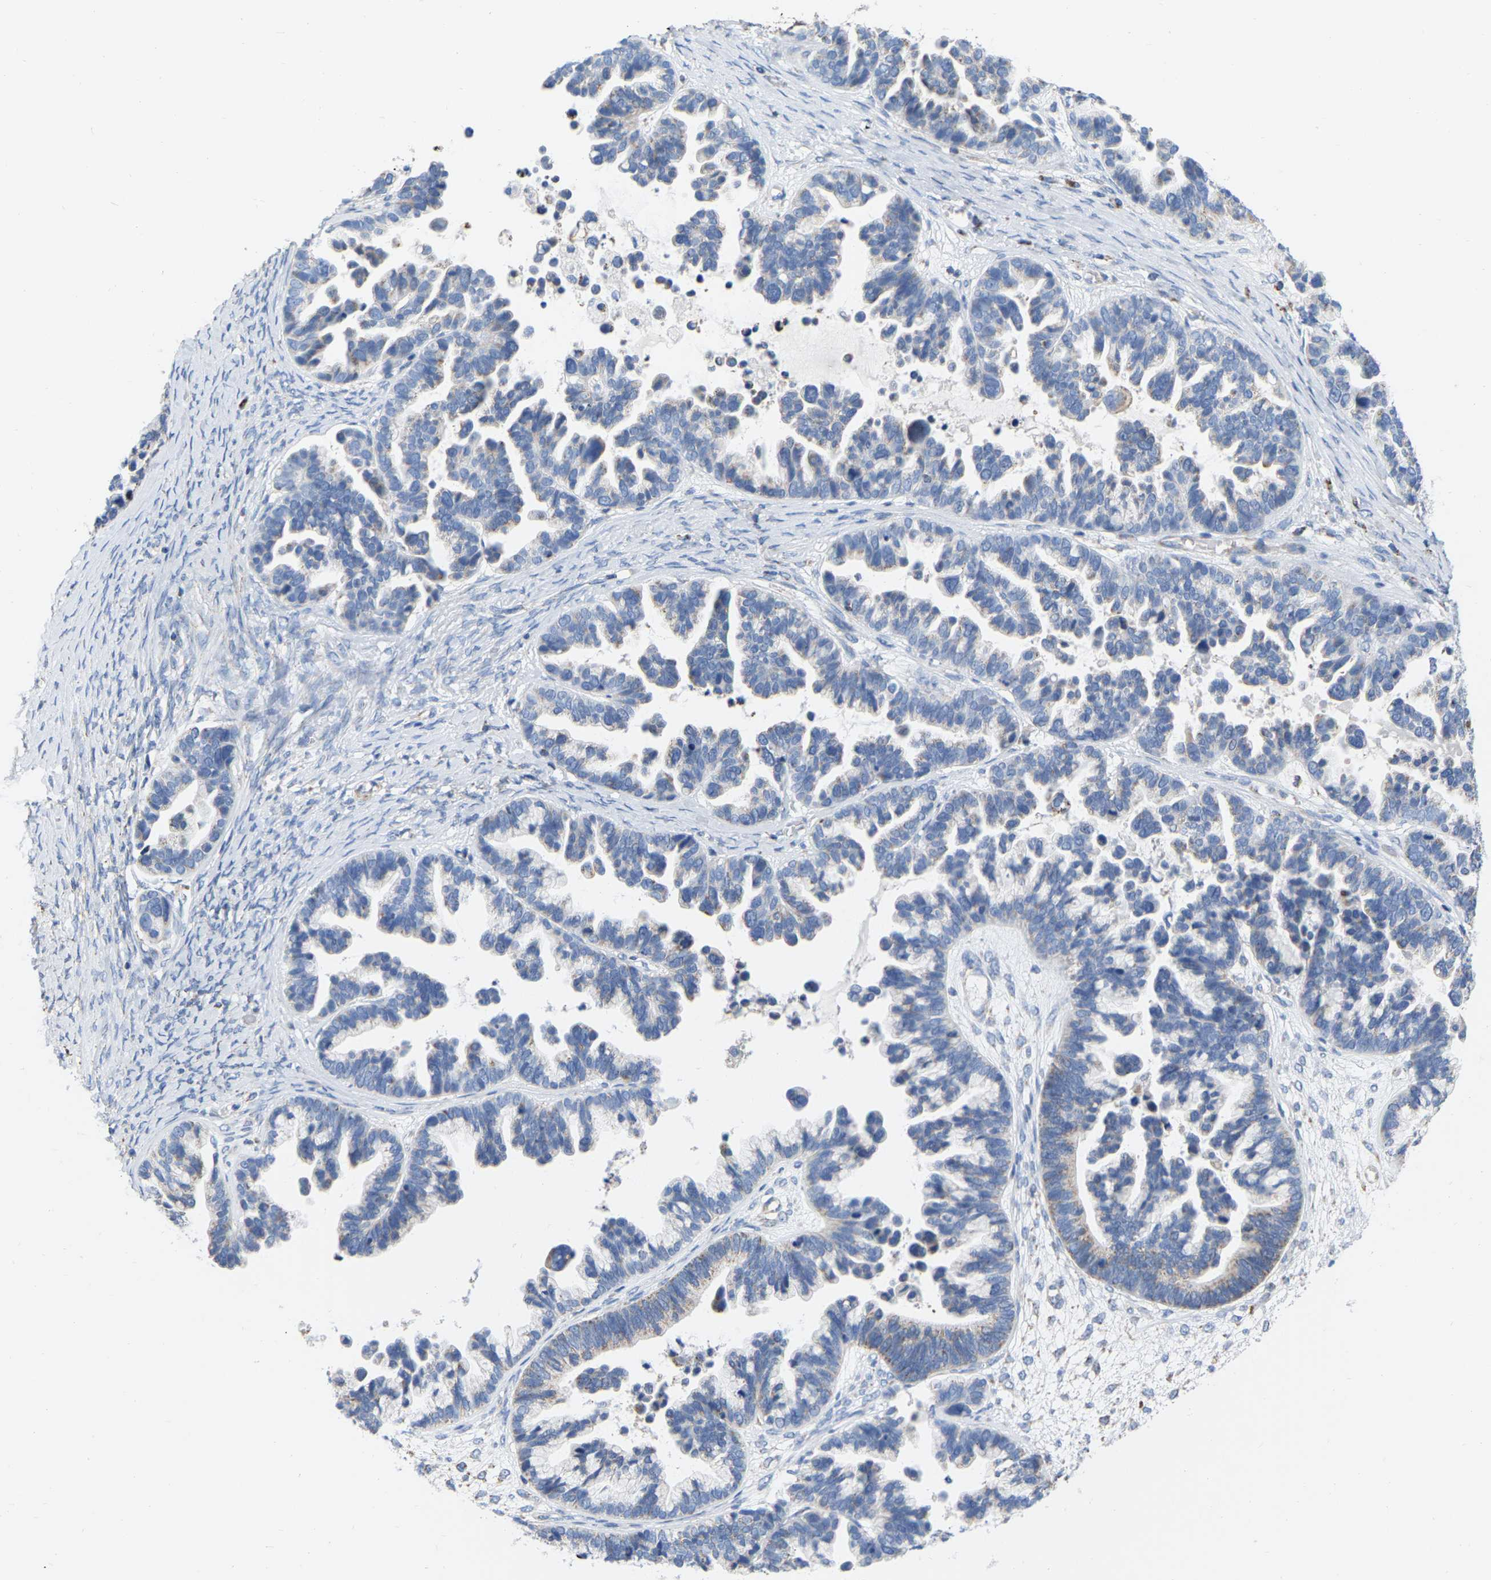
{"staining": {"intensity": "negative", "quantity": "none", "location": "none"}, "tissue": "ovarian cancer", "cell_type": "Tumor cells", "image_type": "cancer", "snomed": [{"axis": "morphology", "description": "Cystadenocarcinoma, serous, NOS"}, {"axis": "topography", "description": "Ovary"}], "caption": "IHC of ovarian cancer (serous cystadenocarcinoma) displays no positivity in tumor cells.", "gene": "CBLB", "patient": {"sex": "female", "age": 56}}